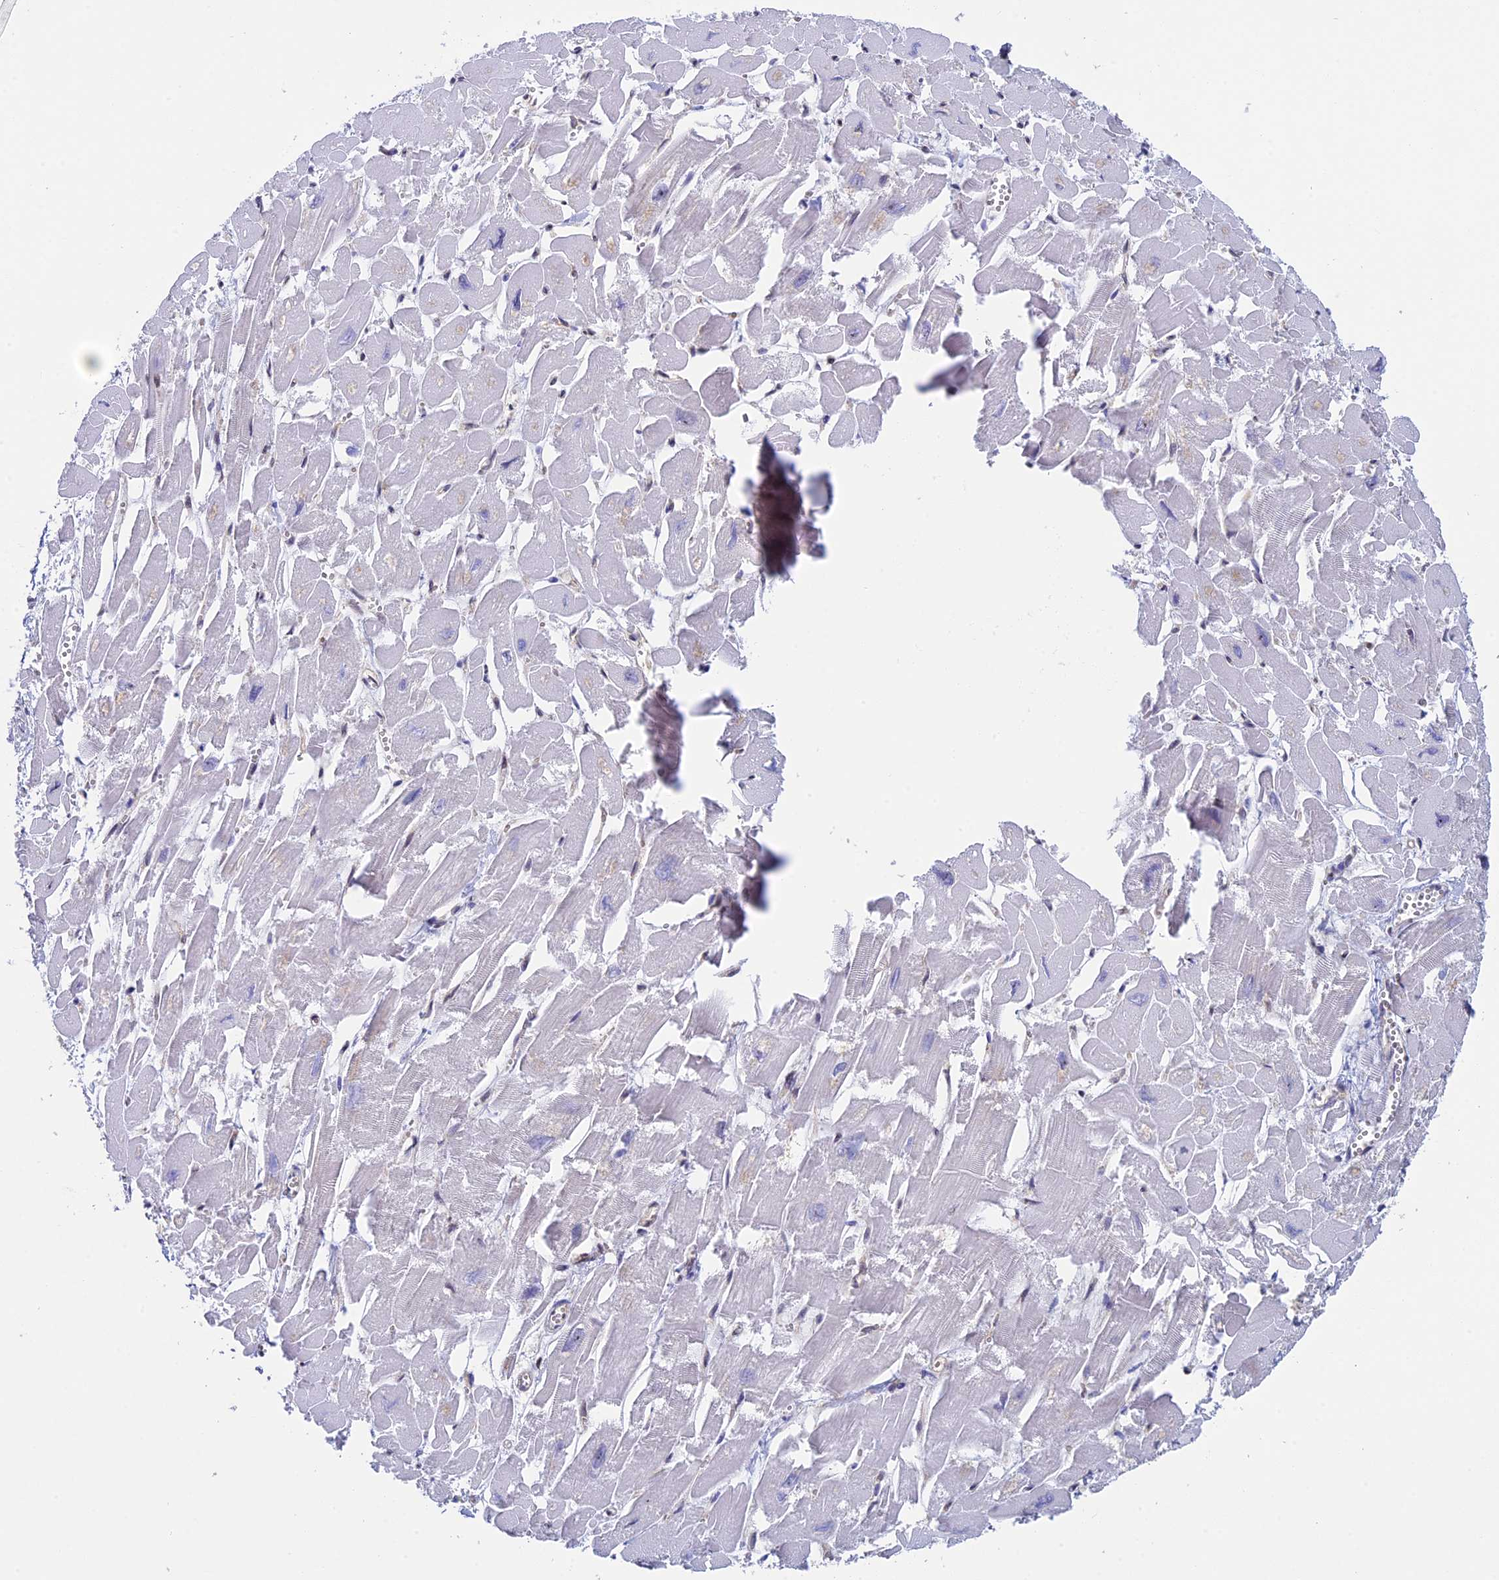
{"staining": {"intensity": "weak", "quantity": "<25%", "location": "cytoplasmic/membranous,nuclear"}, "tissue": "heart muscle", "cell_type": "Cardiomyocytes", "image_type": "normal", "snomed": [{"axis": "morphology", "description": "Normal tissue, NOS"}, {"axis": "topography", "description": "Heart"}], "caption": "This is an IHC micrograph of benign heart muscle. There is no staining in cardiomyocytes.", "gene": "CCDC86", "patient": {"sex": "male", "age": 54}}